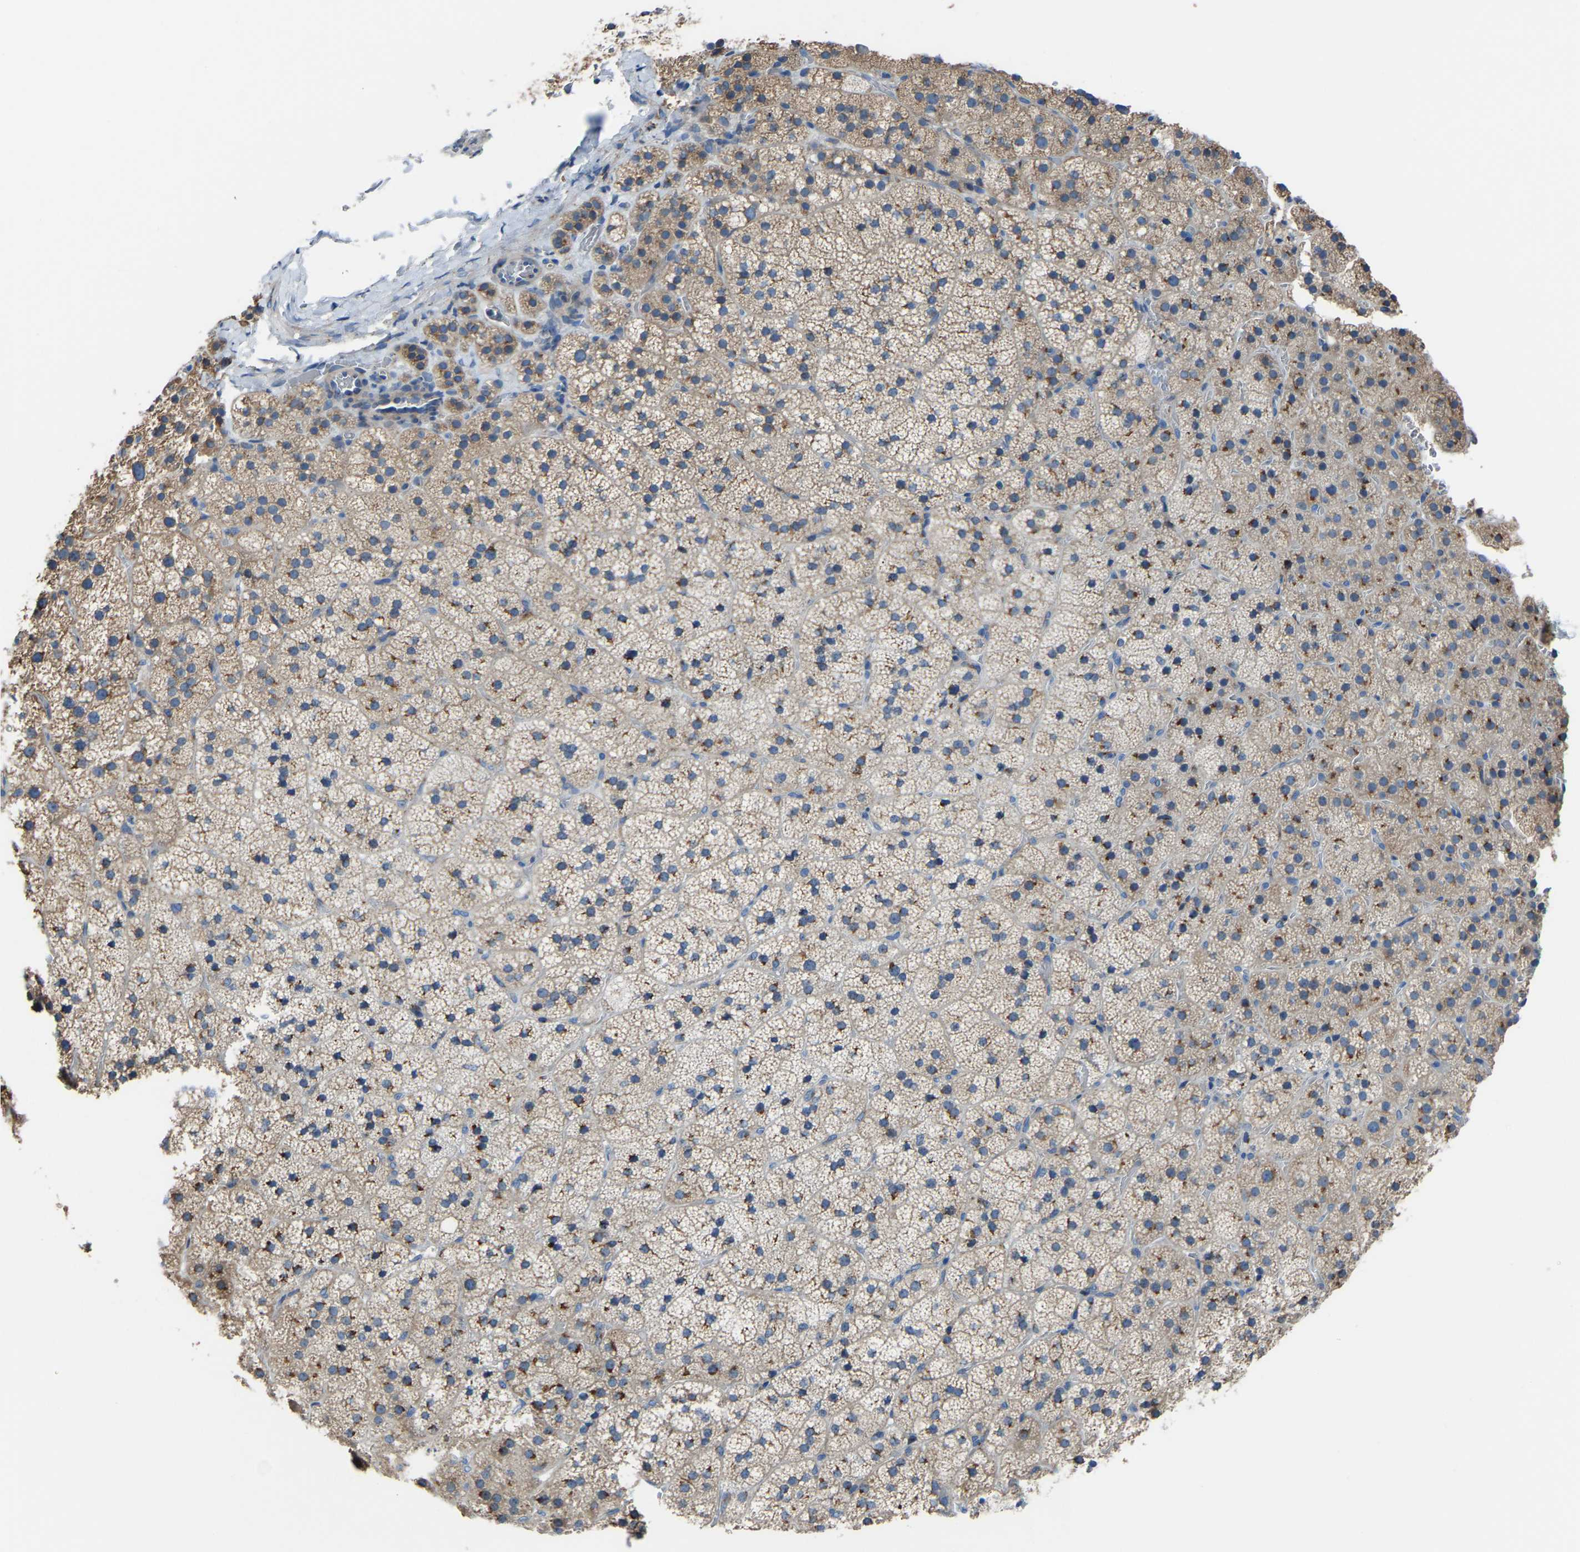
{"staining": {"intensity": "moderate", "quantity": ">75%", "location": "cytoplasmic/membranous"}, "tissue": "adrenal gland", "cell_type": "Glandular cells", "image_type": "normal", "snomed": [{"axis": "morphology", "description": "Normal tissue, NOS"}, {"axis": "topography", "description": "Adrenal gland"}], "caption": "Adrenal gland stained for a protein exhibits moderate cytoplasmic/membranous positivity in glandular cells. (DAB IHC, brown staining for protein, blue staining for nuclei).", "gene": "CANT1", "patient": {"sex": "female", "age": 44}}